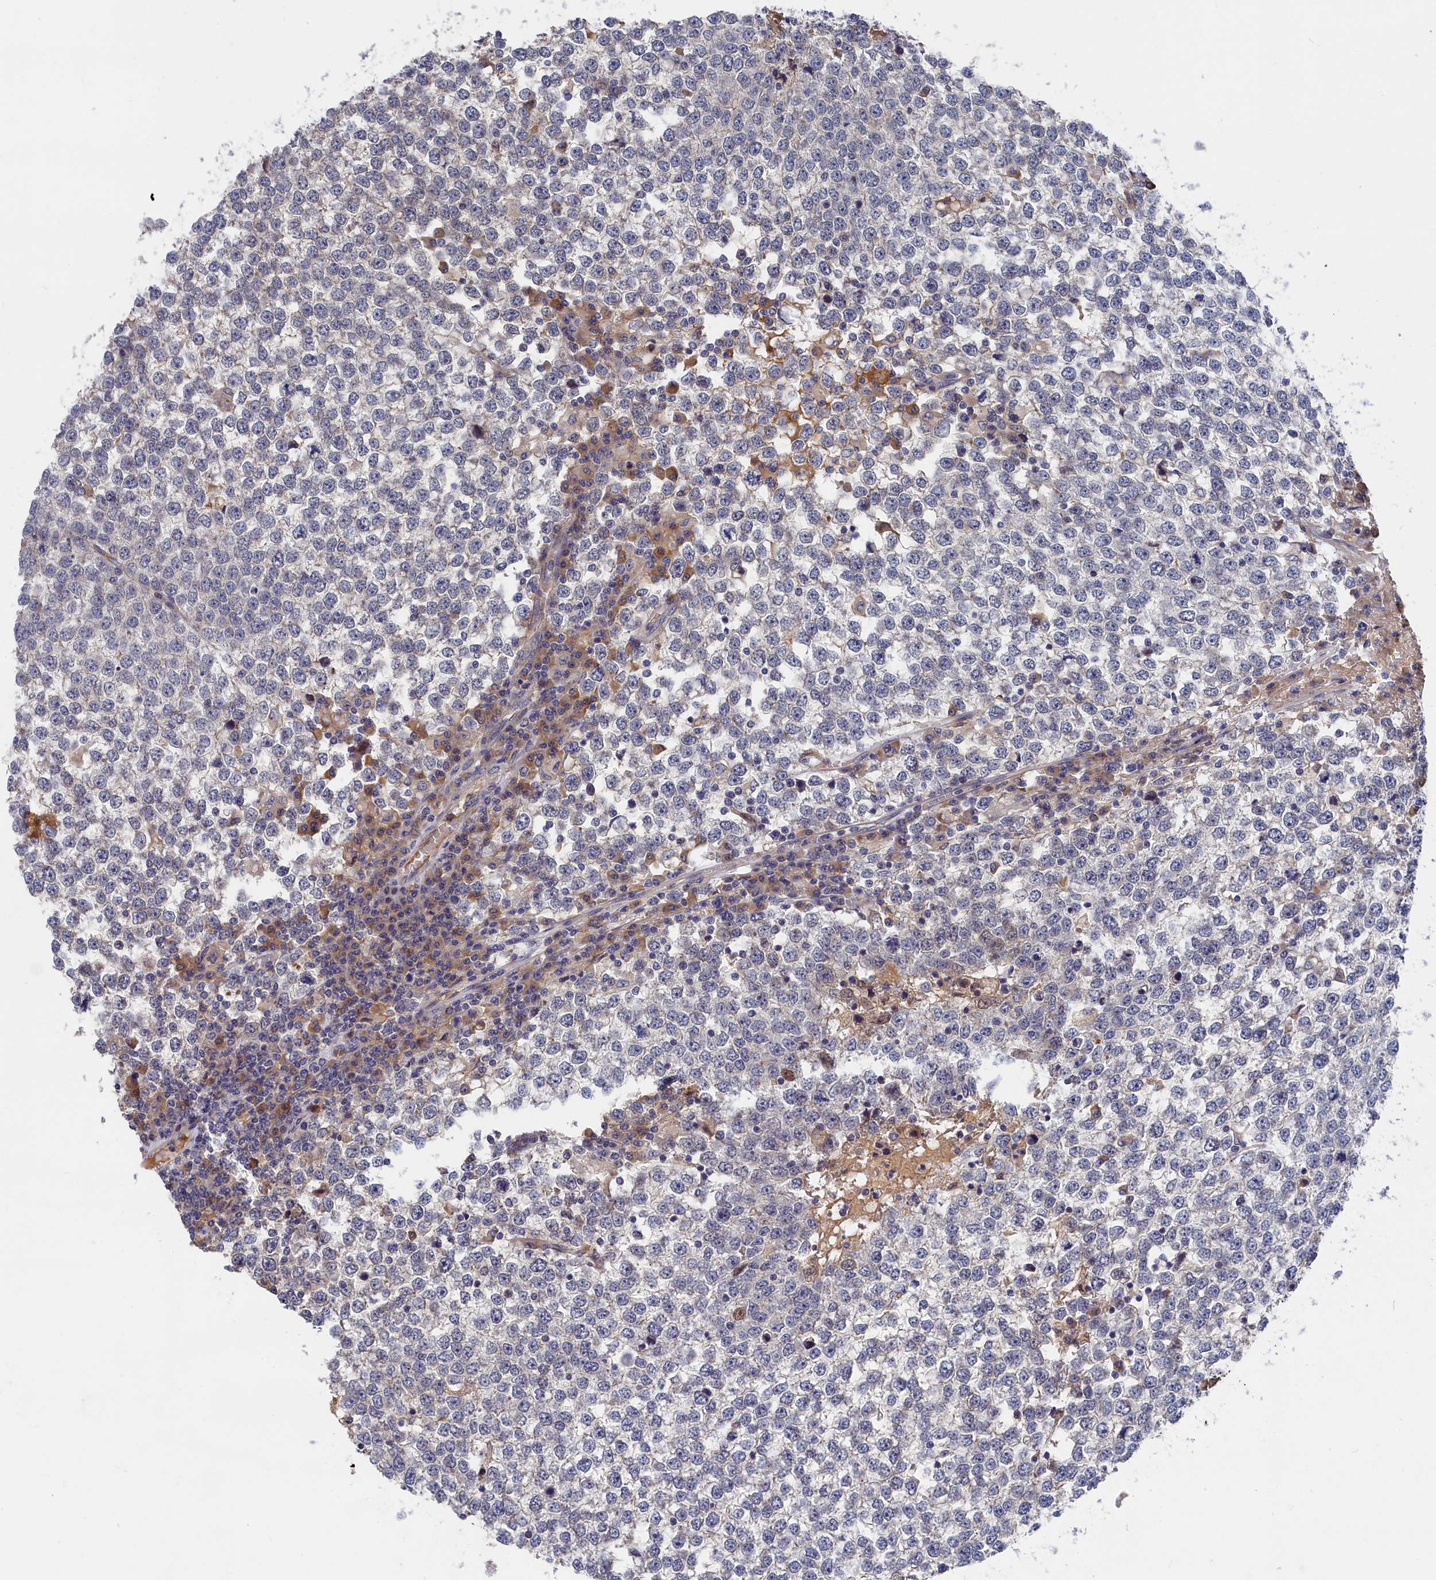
{"staining": {"intensity": "weak", "quantity": "<25%", "location": "cytoplasmic/membranous"}, "tissue": "testis cancer", "cell_type": "Tumor cells", "image_type": "cancer", "snomed": [{"axis": "morphology", "description": "Seminoma, NOS"}, {"axis": "topography", "description": "Testis"}], "caption": "The IHC image has no significant expression in tumor cells of seminoma (testis) tissue. (Stains: DAB (3,3'-diaminobenzidine) IHC with hematoxylin counter stain, Microscopy: brightfield microscopy at high magnification).", "gene": "CYB5D2", "patient": {"sex": "male", "age": 65}}